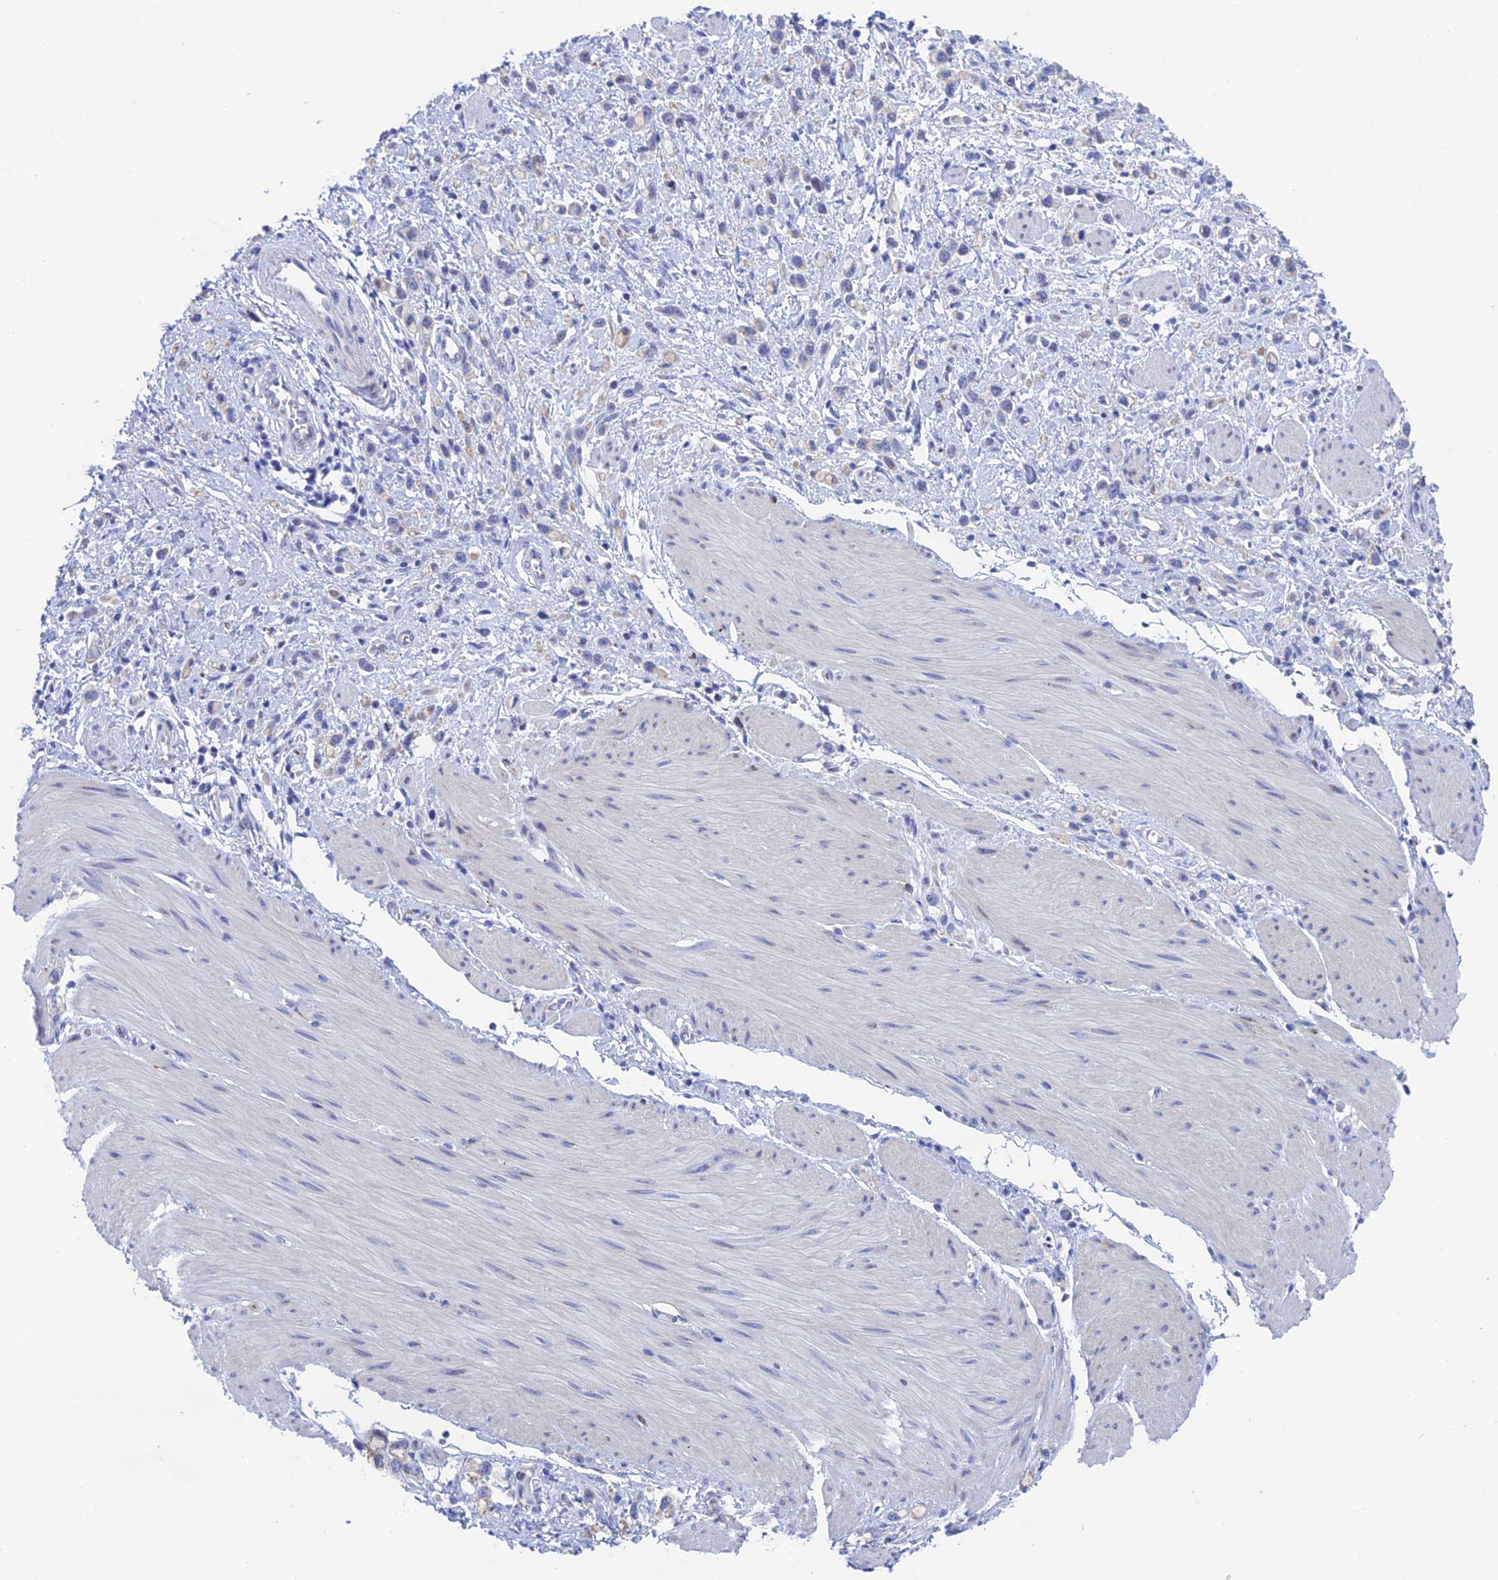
{"staining": {"intensity": "negative", "quantity": "none", "location": "none"}, "tissue": "stomach cancer", "cell_type": "Tumor cells", "image_type": "cancer", "snomed": [{"axis": "morphology", "description": "Adenocarcinoma, NOS"}, {"axis": "topography", "description": "Stomach"}], "caption": "Adenocarcinoma (stomach) was stained to show a protein in brown. There is no significant expression in tumor cells.", "gene": "CFAP210", "patient": {"sex": "female", "age": 65}}